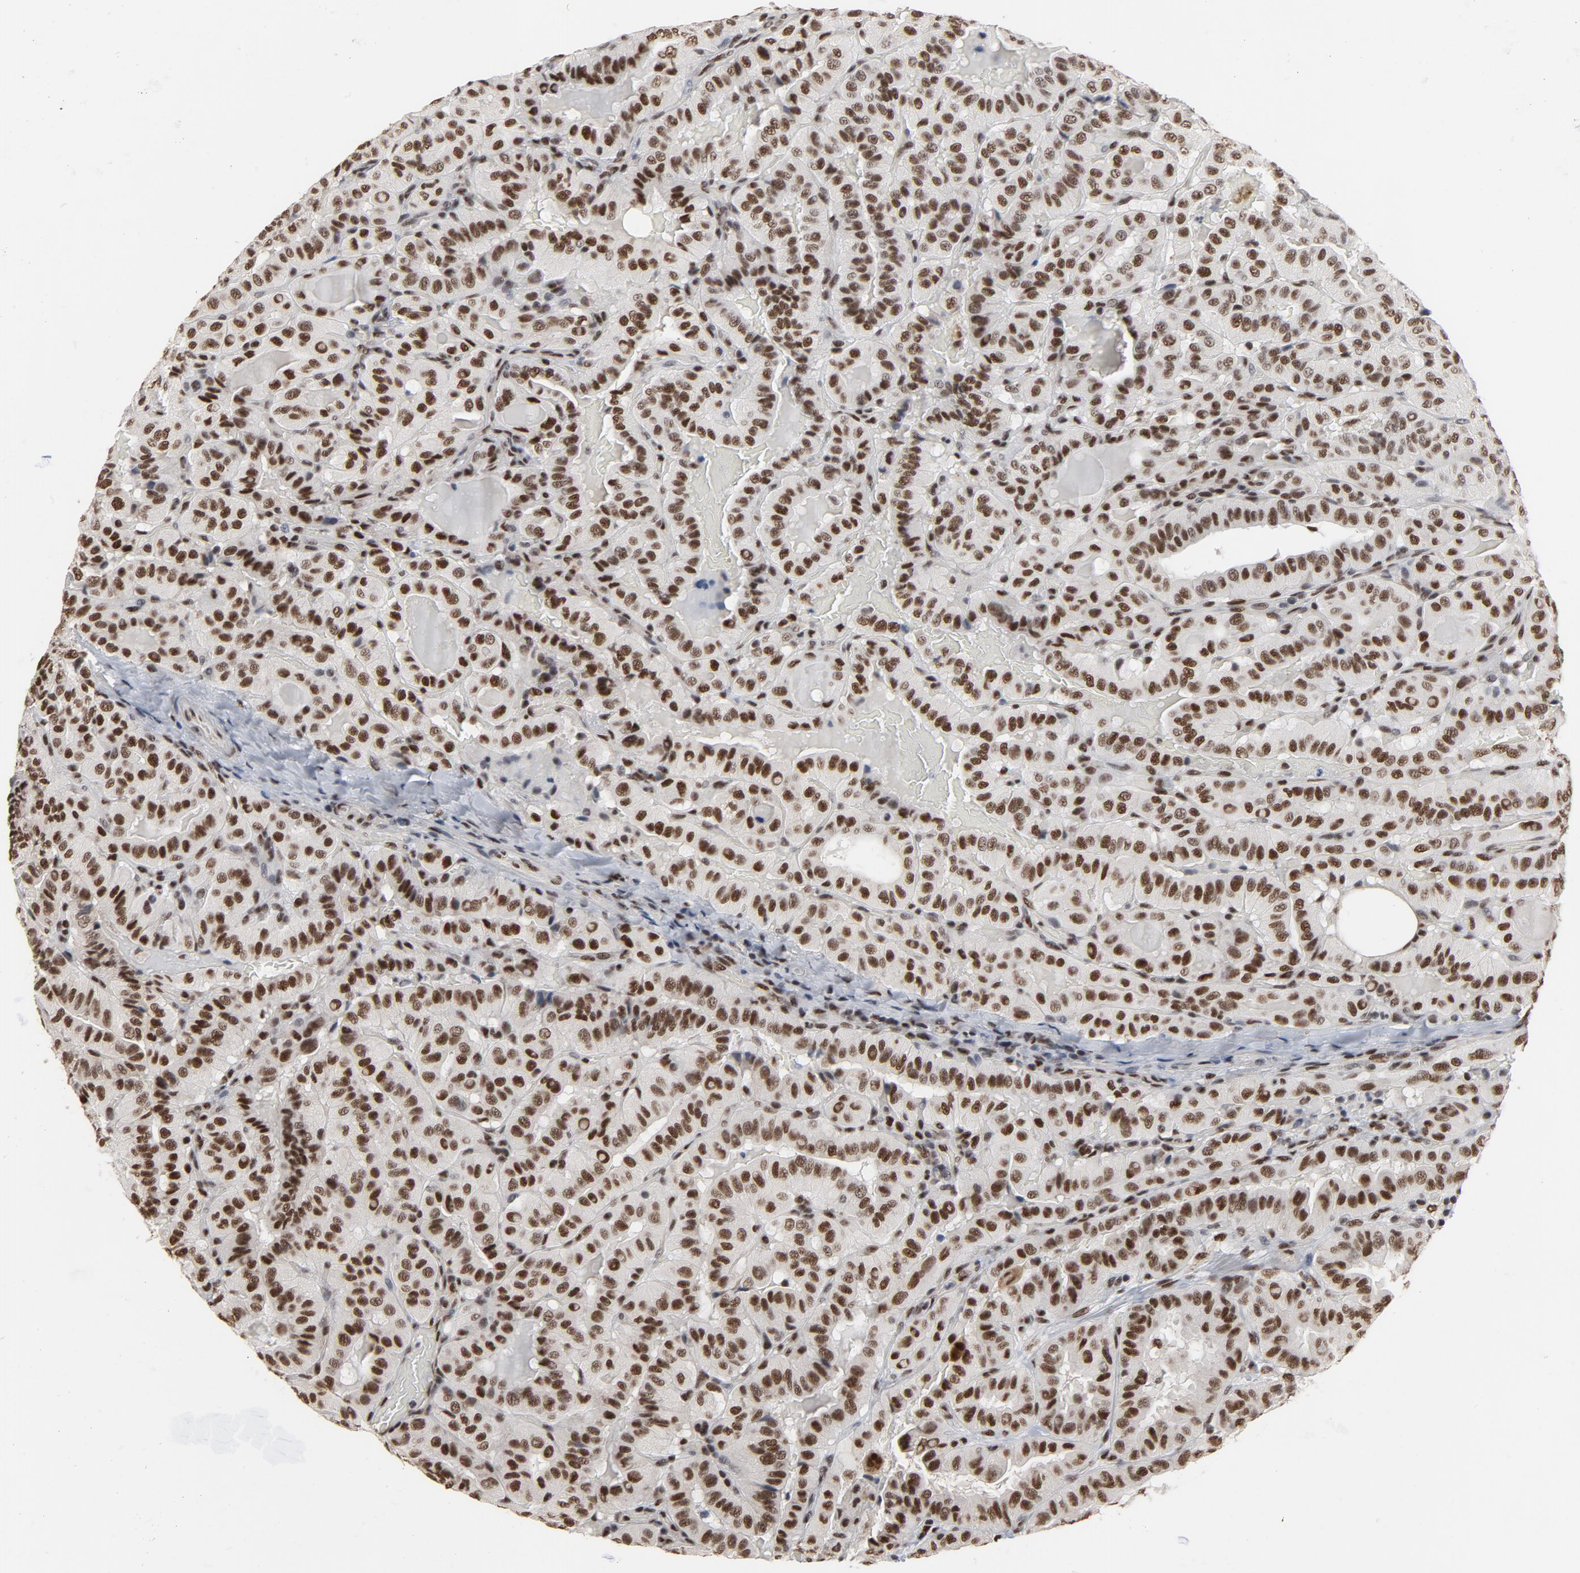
{"staining": {"intensity": "strong", "quantity": ">75%", "location": "nuclear"}, "tissue": "thyroid cancer", "cell_type": "Tumor cells", "image_type": "cancer", "snomed": [{"axis": "morphology", "description": "Papillary adenocarcinoma, NOS"}, {"axis": "topography", "description": "Thyroid gland"}], "caption": "Thyroid cancer stained for a protein shows strong nuclear positivity in tumor cells.", "gene": "MRE11", "patient": {"sex": "male", "age": 77}}